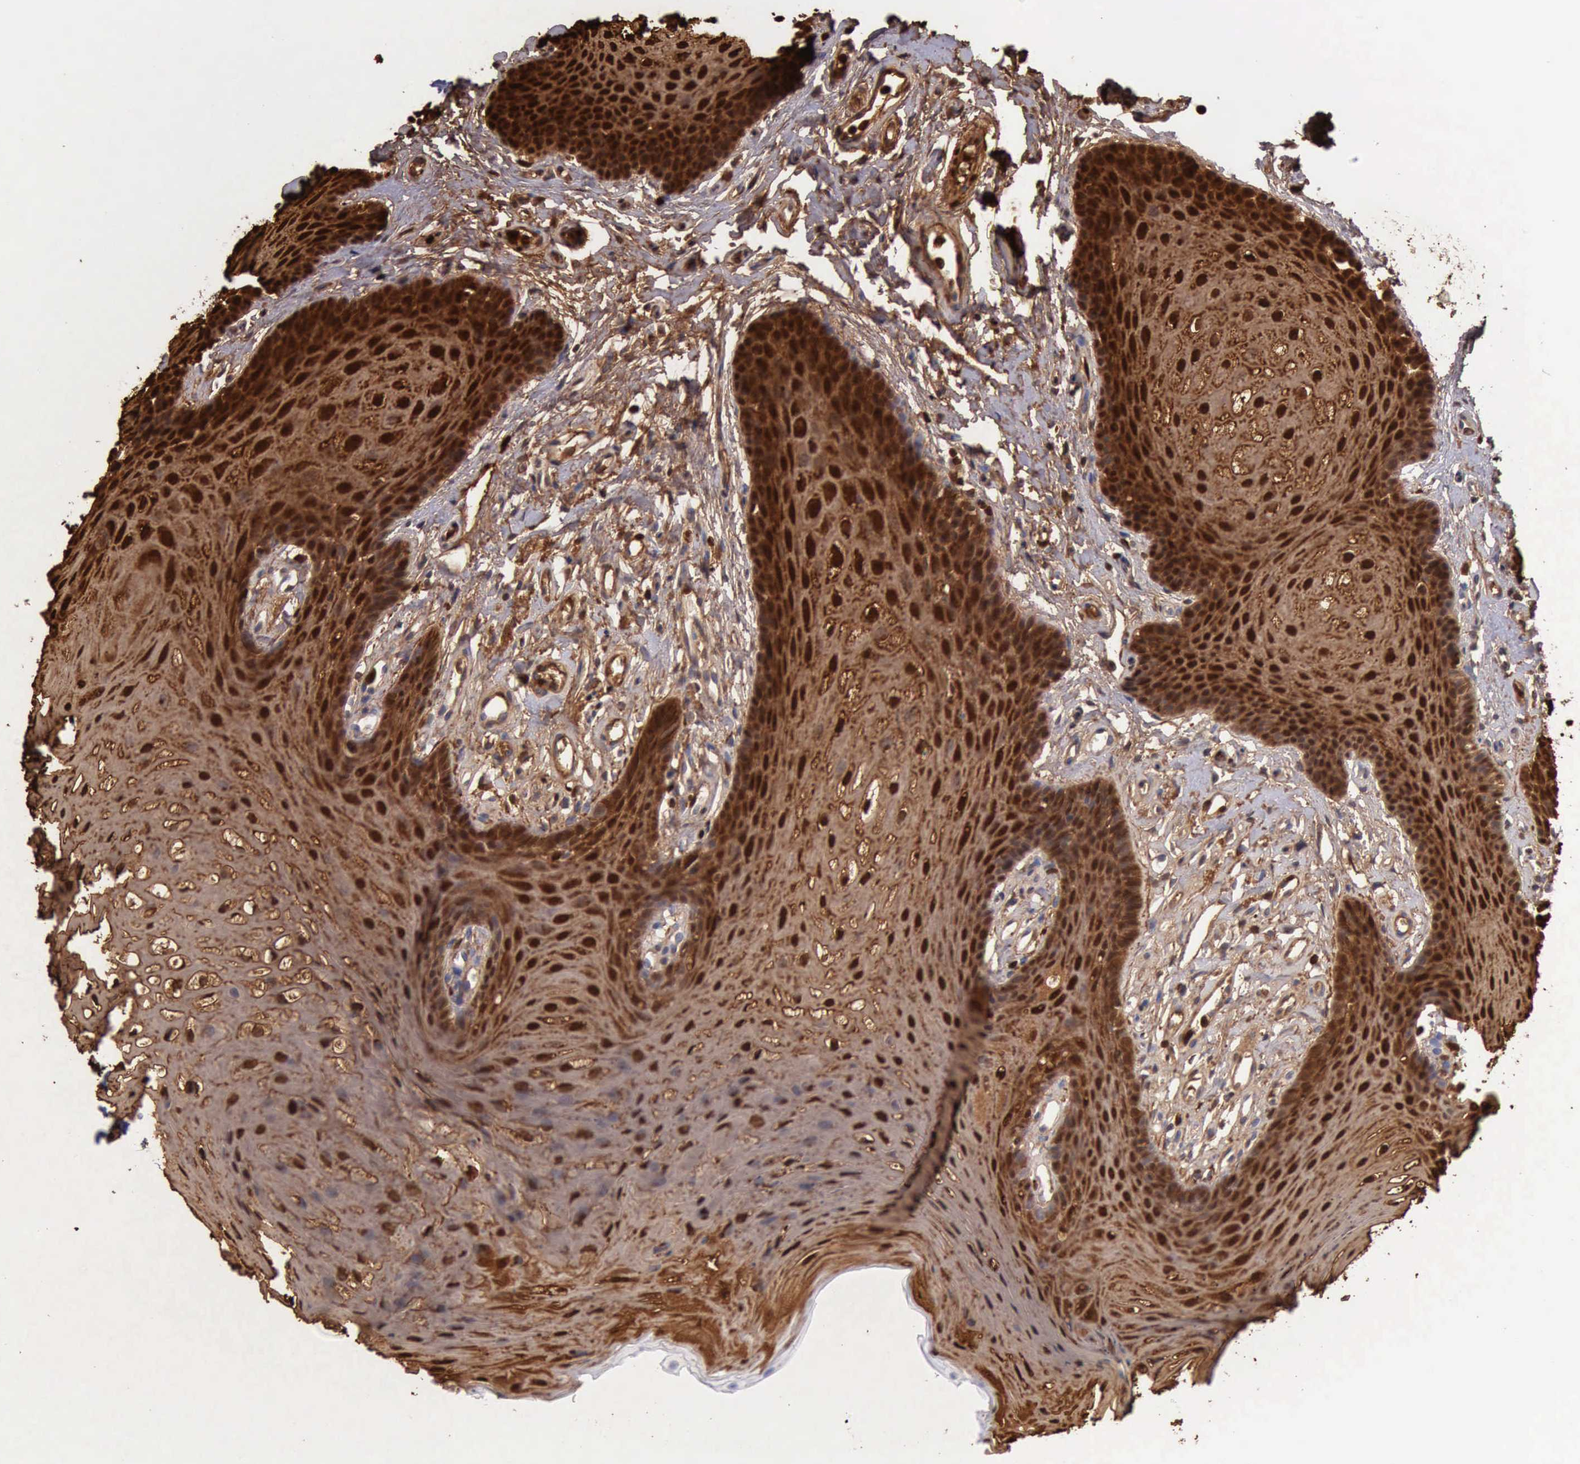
{"staining": {"intensity": "strong", "quantity": ">75%", "location": "cytoplasmic/membranous,nuclear"}, "tissue": "oral mucosa", "cell_type": "Squamous epithelial cells", "image_type": "normal", "snomed": [{"axis": "morphology", "description": "Normal tissue, NOS"}, {"axis": "topography", "description": "Oral tissue"}], "caption": "Protein staining by IHC demonstrates strong cytoplasmic/membranous,nuclear positivity in approximately >75% of squamous epithelial cells in normal oral mucosa.", "gene": "CSTA", "patient": {"sex": "male", "age": 62}}